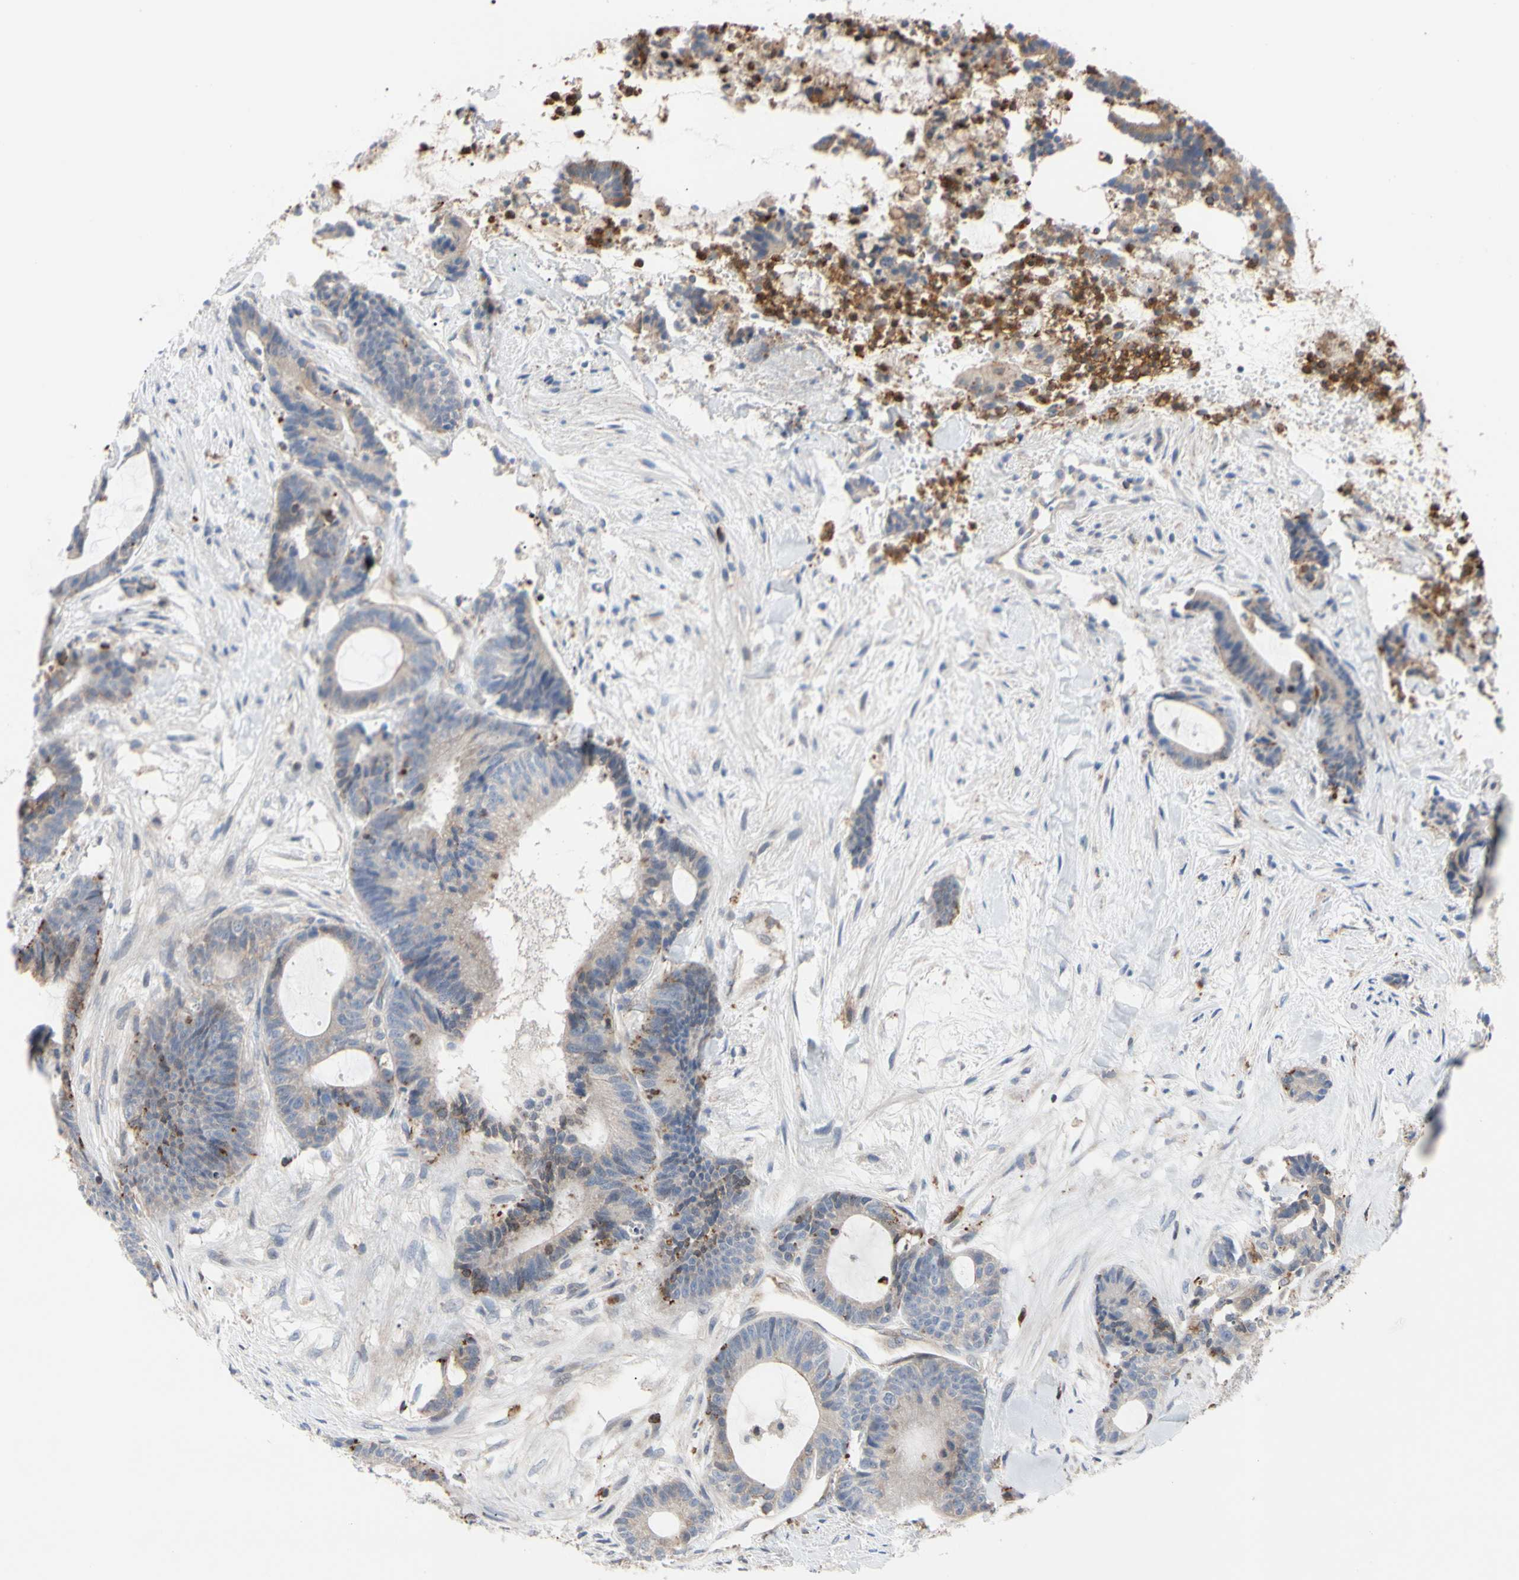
{"staining": {"intensity": "weak", "quantity": "25%-75%", "location": "cytoplasmic/membranous"}, "tissue": "colorectal cancer", "cell_type": "Tumor cells", "image_type": "cancer", "snomed": [{"axis": "morphology", "description": "Adenocarcinoma, NOS"}, {"axis": "topography", "description": "Colon"}], "caption": "Colorectal cancer (adenocarcinoma) tissue demonstrates weak cytoplasmic/membranous staining in approximately 25%-75% of tumor cells", "gene": "MCL1", "patient": {"sex": "female", "age": 84}}